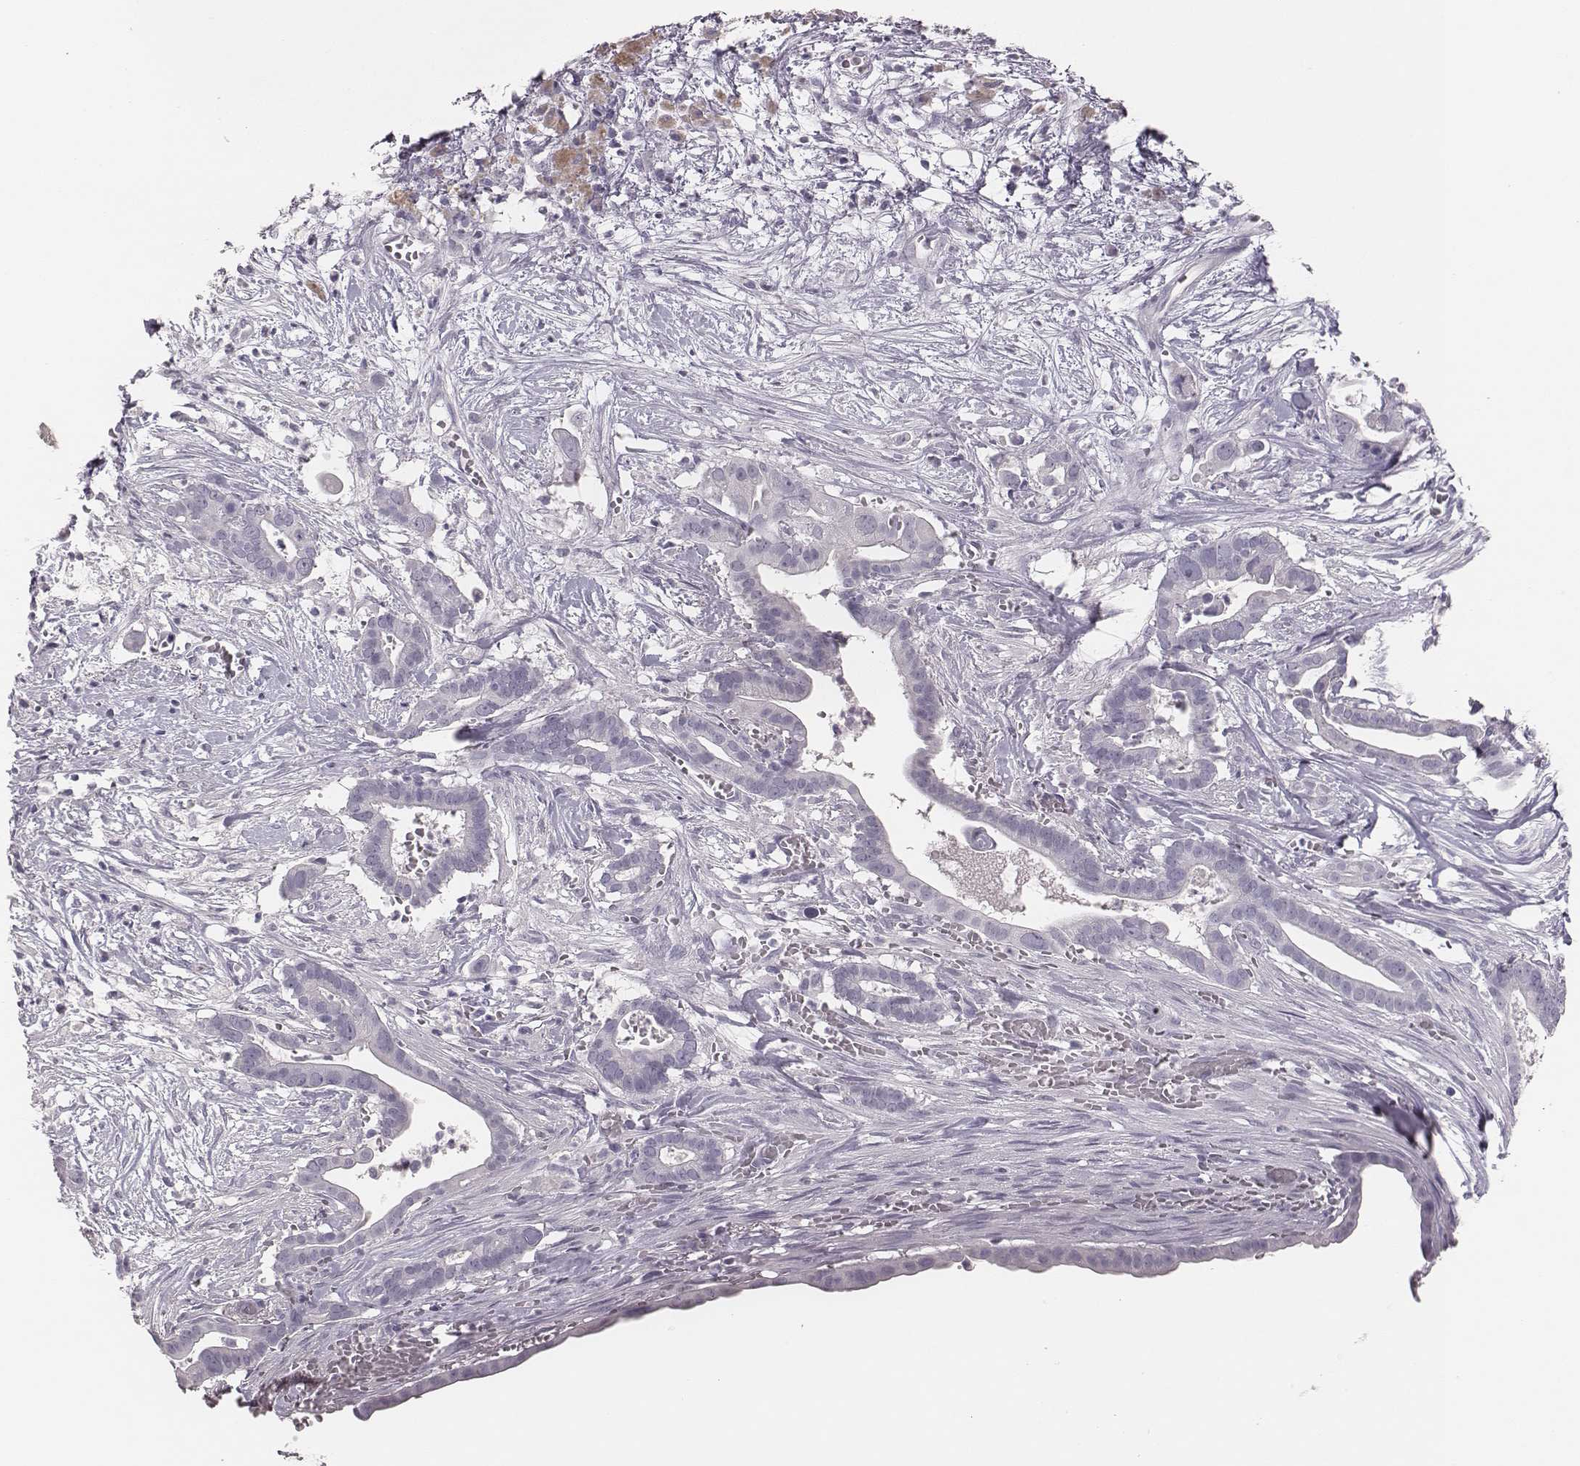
{"staining": {"intensity": "negative", "quantity": "none", "location": "none"}, "tissue": "pancreatic cancer", "cell_type": "Tumor cells", "image_type": "cancer", "snomed": [{"axis": "morphology", "description": "Adenocarcinoma, NOS"}, {"axis": "topography", "description": "Pancreas"}], "caption": "A micrograph of human pancreatic adenocarcinoma is negative for staining in tumor cells. Nuclei are stained in blue.", "gene": "CSHL1", "patient": {"sex": "male", "age": 61}}